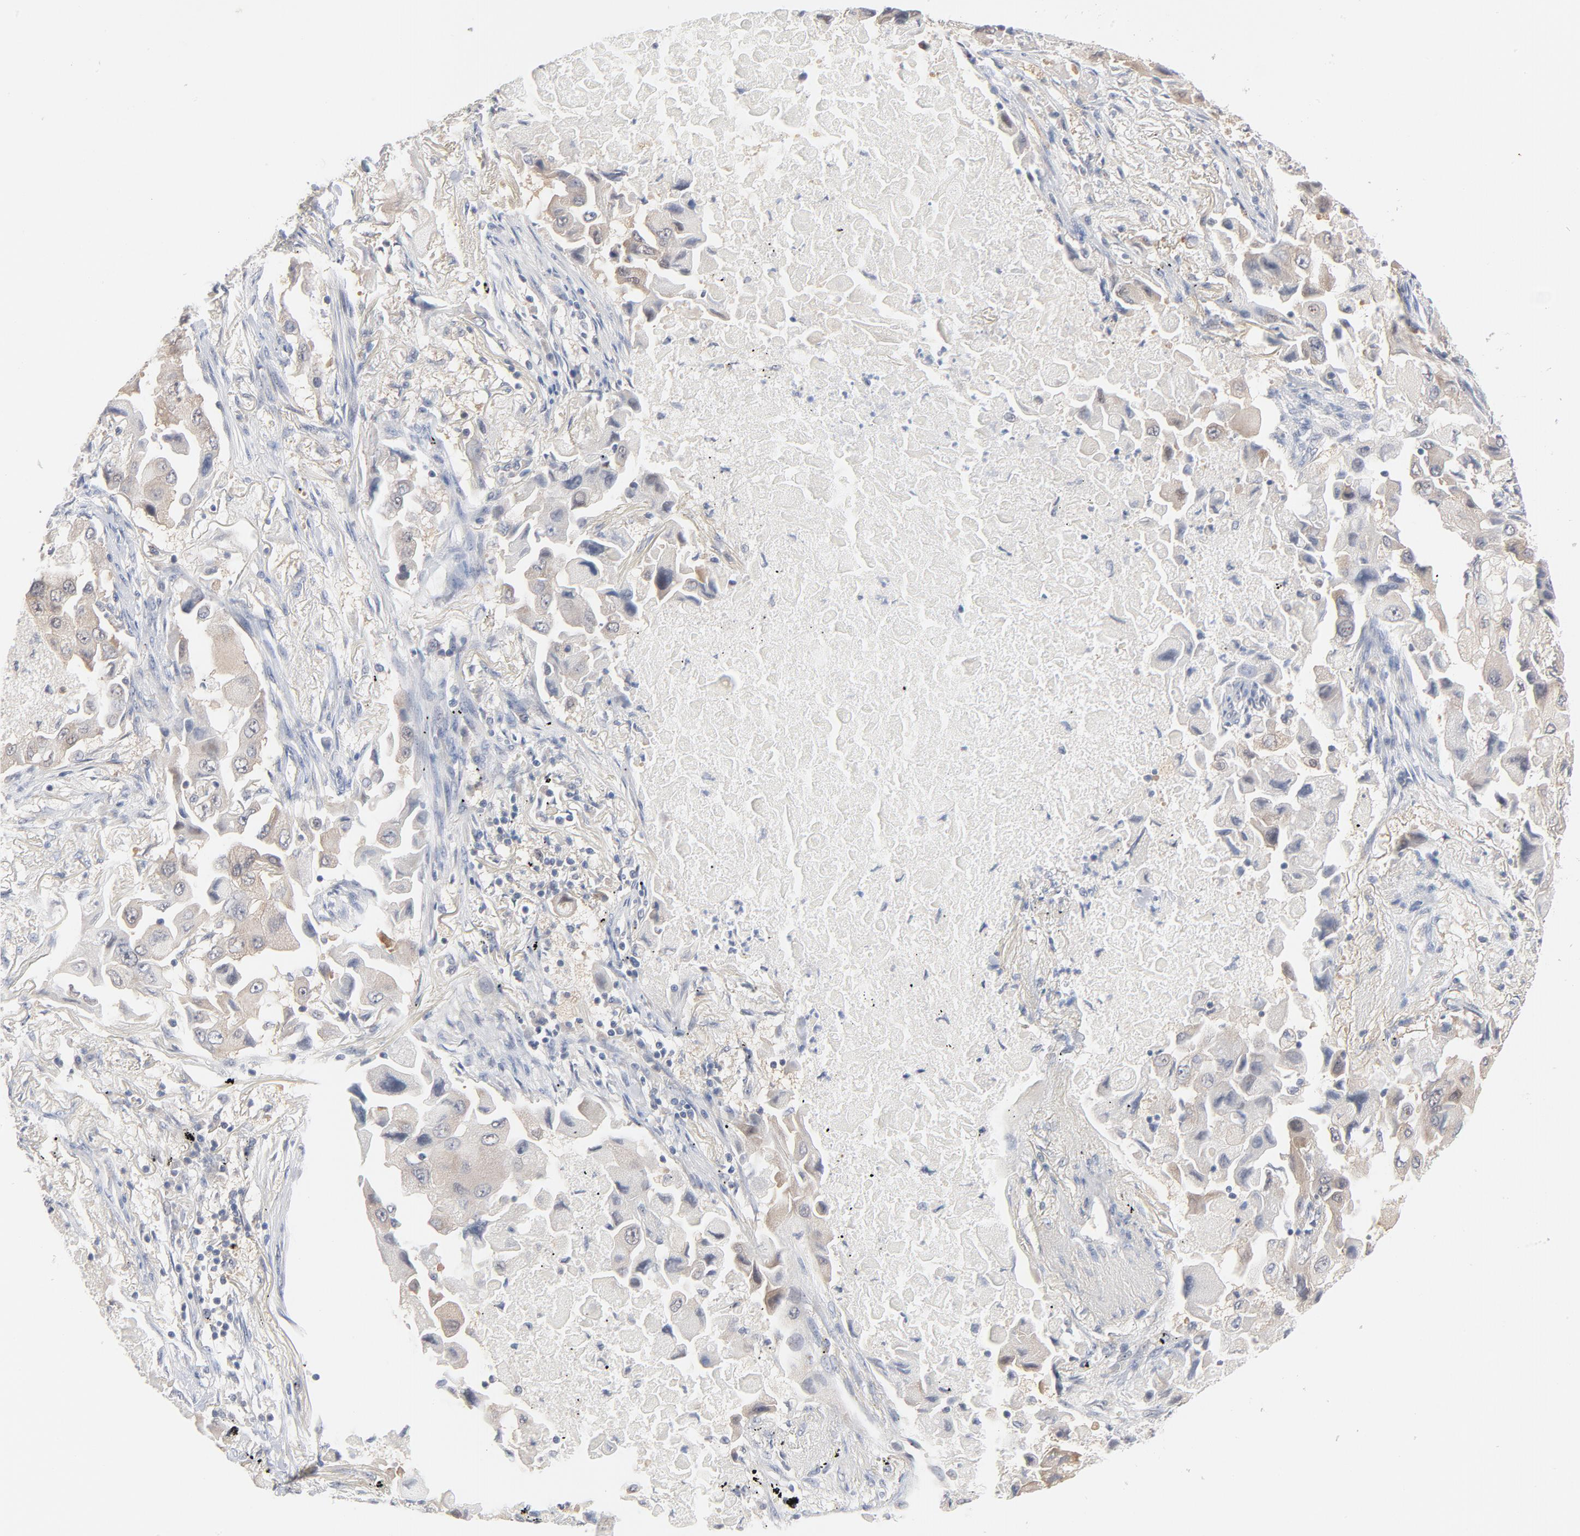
{"staining": {"intensity": "negative", "quantity": "none", "location": "none"}, "tissue": "lung cancer", "cell_type": "Tumor cells", "image_type": "cancer", "snomed": [{"axis": "morphology", "description": "Adenocarcinoma, NOS"}, {"axis": "topography", "description": "Lung"}], "caption": "Tumor cells show no significant protein expression in adenocarcinoma (lung). The staining is performed using DAB (3,3'-diaminobenzidine) brown chromogen with nuclei counter-stained in using hematoxylin.", "gene": "UBL4A", "patient": {"sex": "female", "age": 65}}